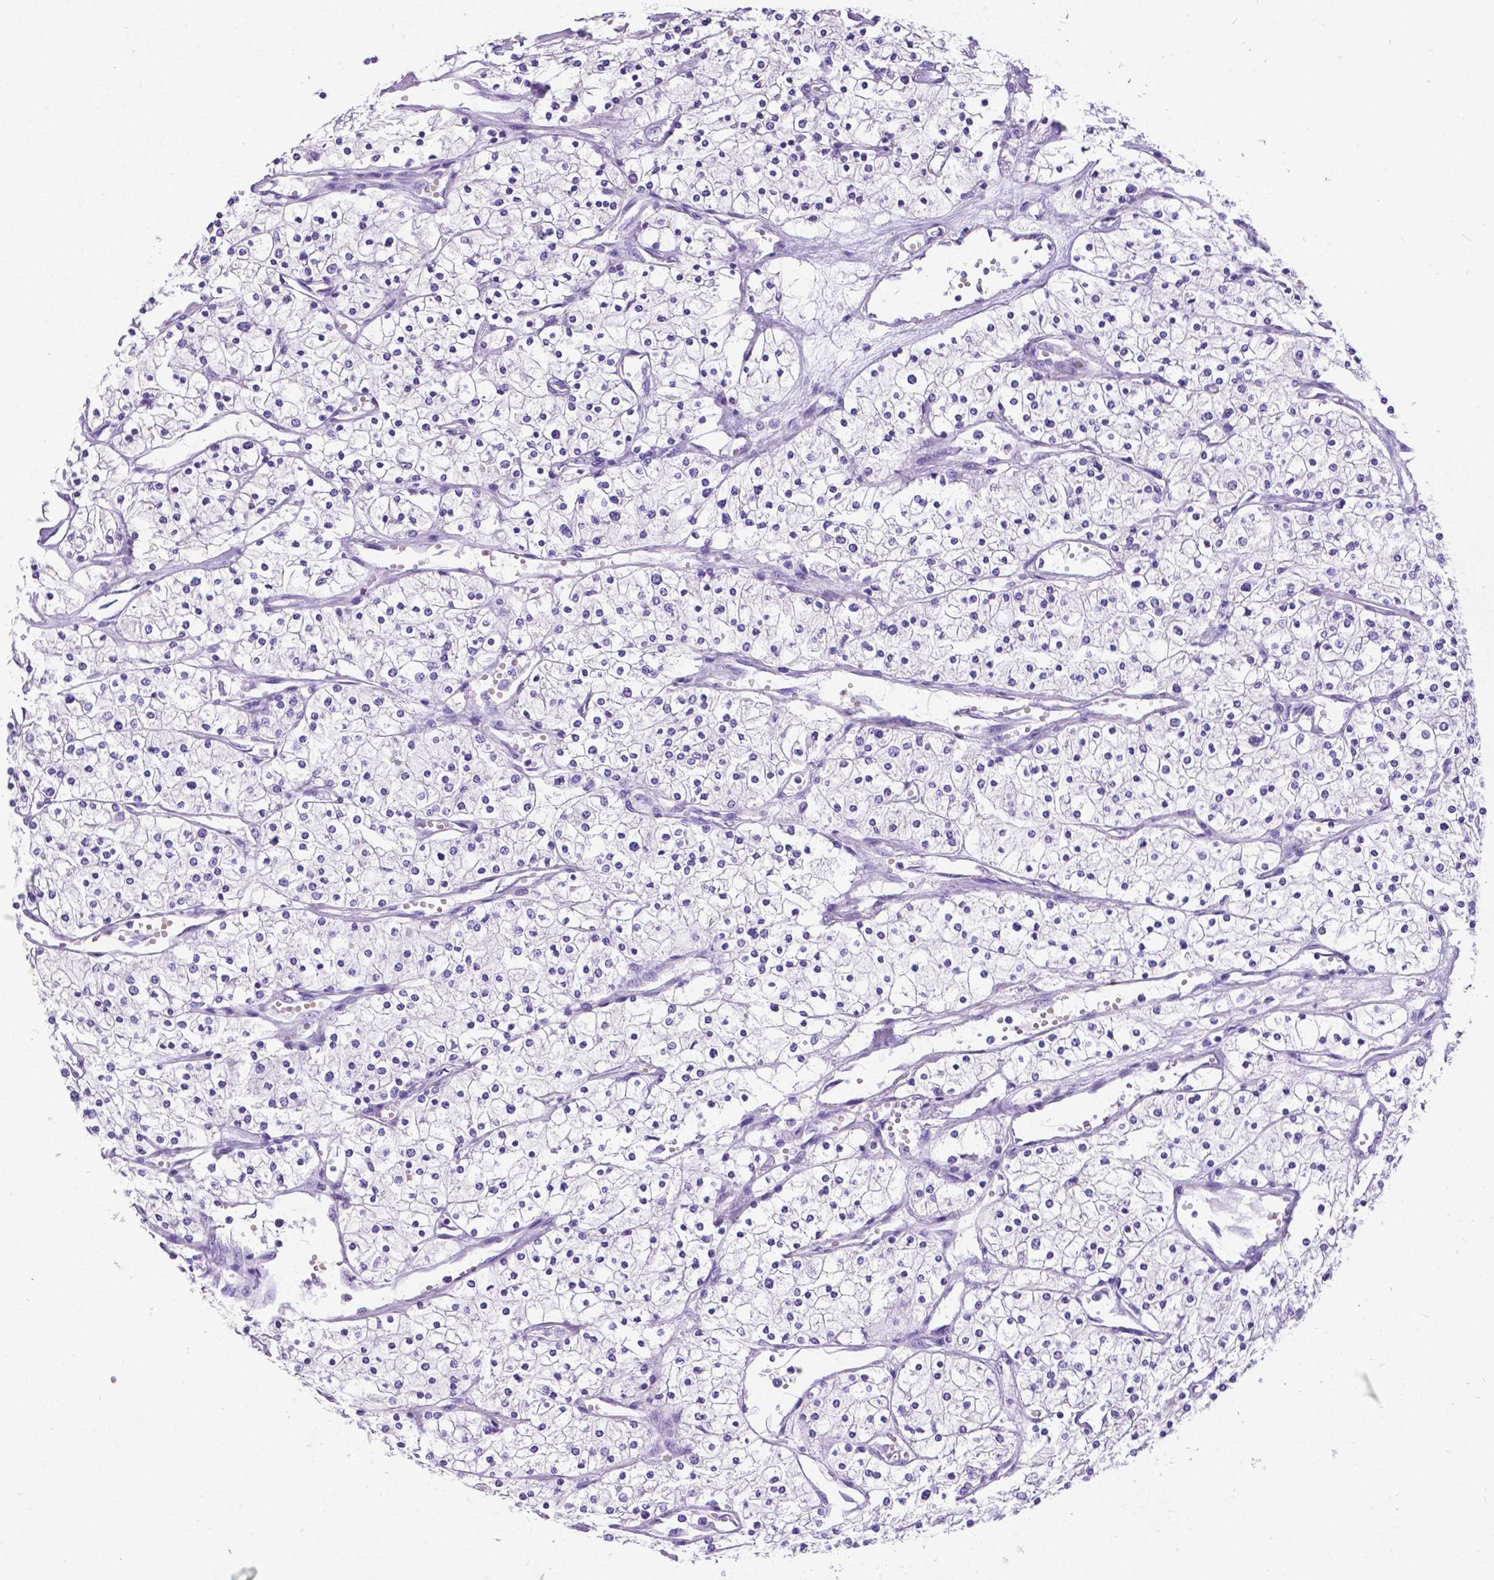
{"staining": {"intensity": "negative", "quantity": "none", "location": "none"}, "tissue": "renal cancer", "cell_type": "Tumor cells", "image_type": "cancer", "snomed": [{"axis": "morphology", "description": "Adenocarcinoma, NOS"}, {"axis": "topography", "description": "Kidney"}], "caption": "This is an IHC photomicrograph of human renal cancer (adenocarcinoma). There is no expression in tumor cells.", "gene": "SATB2", "patient": {"sex": "male", "age": 80}}